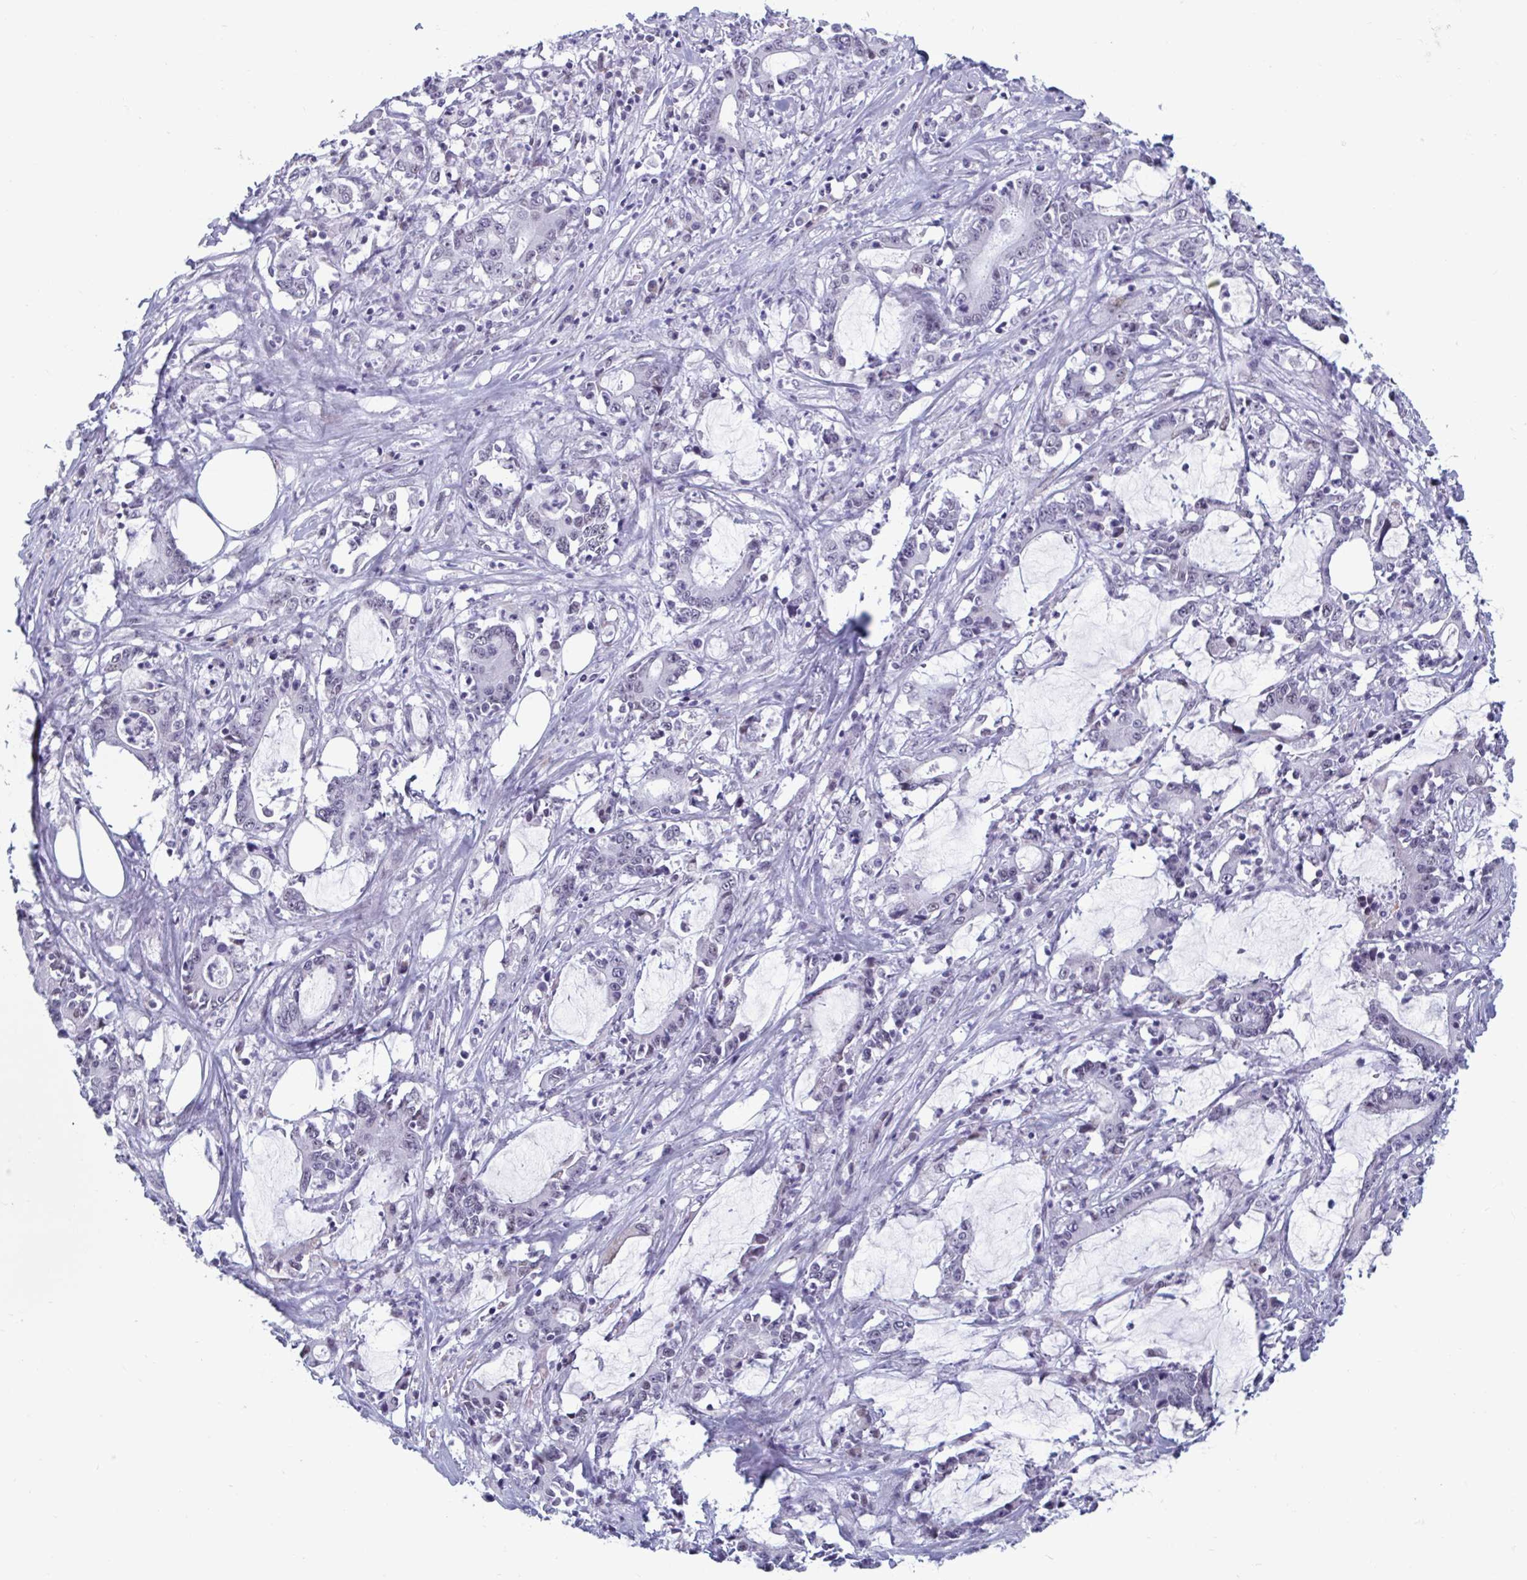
{"staining": {"intensity": "negative", "quantity": "none", "location": "none"}, "tissue": "stomach cancer", "cell_type": "Tumor cells", "image_type": "cancer", "snomed": [{"axis": "morphology", "description": "Adenocarcinoma, NOS"}, {"axis": "topography", "description": "Stomach, upper"}], "caption": "Tumor cells are negative for protein expression in human adenocarcinoma (stomach).", "gene": "MSMB", "patient": {"sex": "male", "age": 68}}